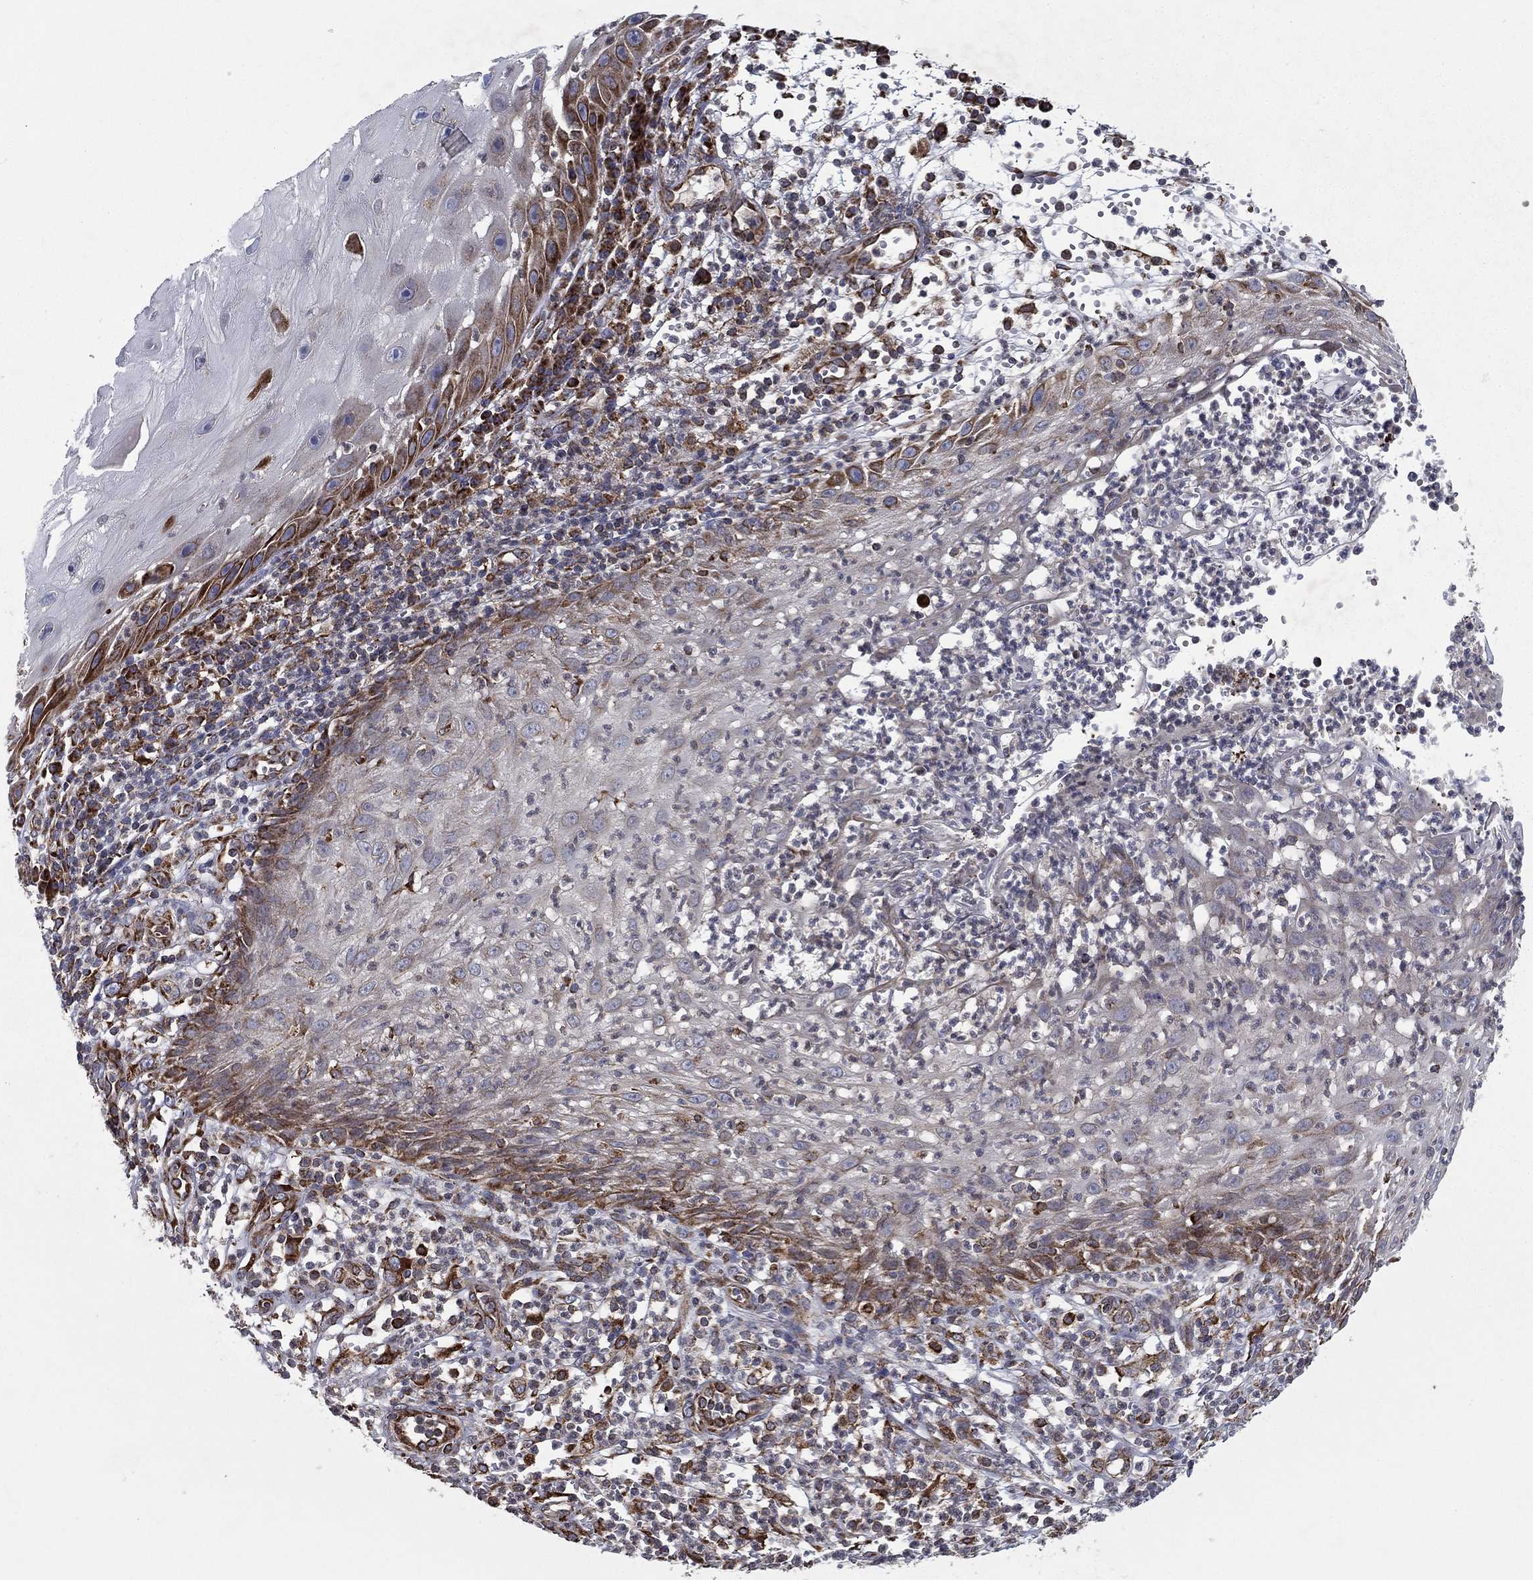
{"staining": {"intensity": "moderate", "quantity": "<25%", "location": "cytoplasmic/membranous"}, "tissue": "skin cancer", "cell_type": "Tumor cells", "image_type": "cancer", "snomed": [{"axis": "morphology", "description": "Normal tissue, NOS"}, {"axis": "morphology", "description": "Squamous cell carcinoma, NOS"}, {"axis": "topography", "description": "Skin"}], "caption": "A histopathology image of skin cancer (squamous cell carcinoma) stained for a protein exhibits moderate cytoplasmic/membranous brown staining in tumor cells. (Brightfield microscopy of DAB IHC at high magnification).", "gene": "MT-CYB", "patient": {"sex": "male", "age": 79}}